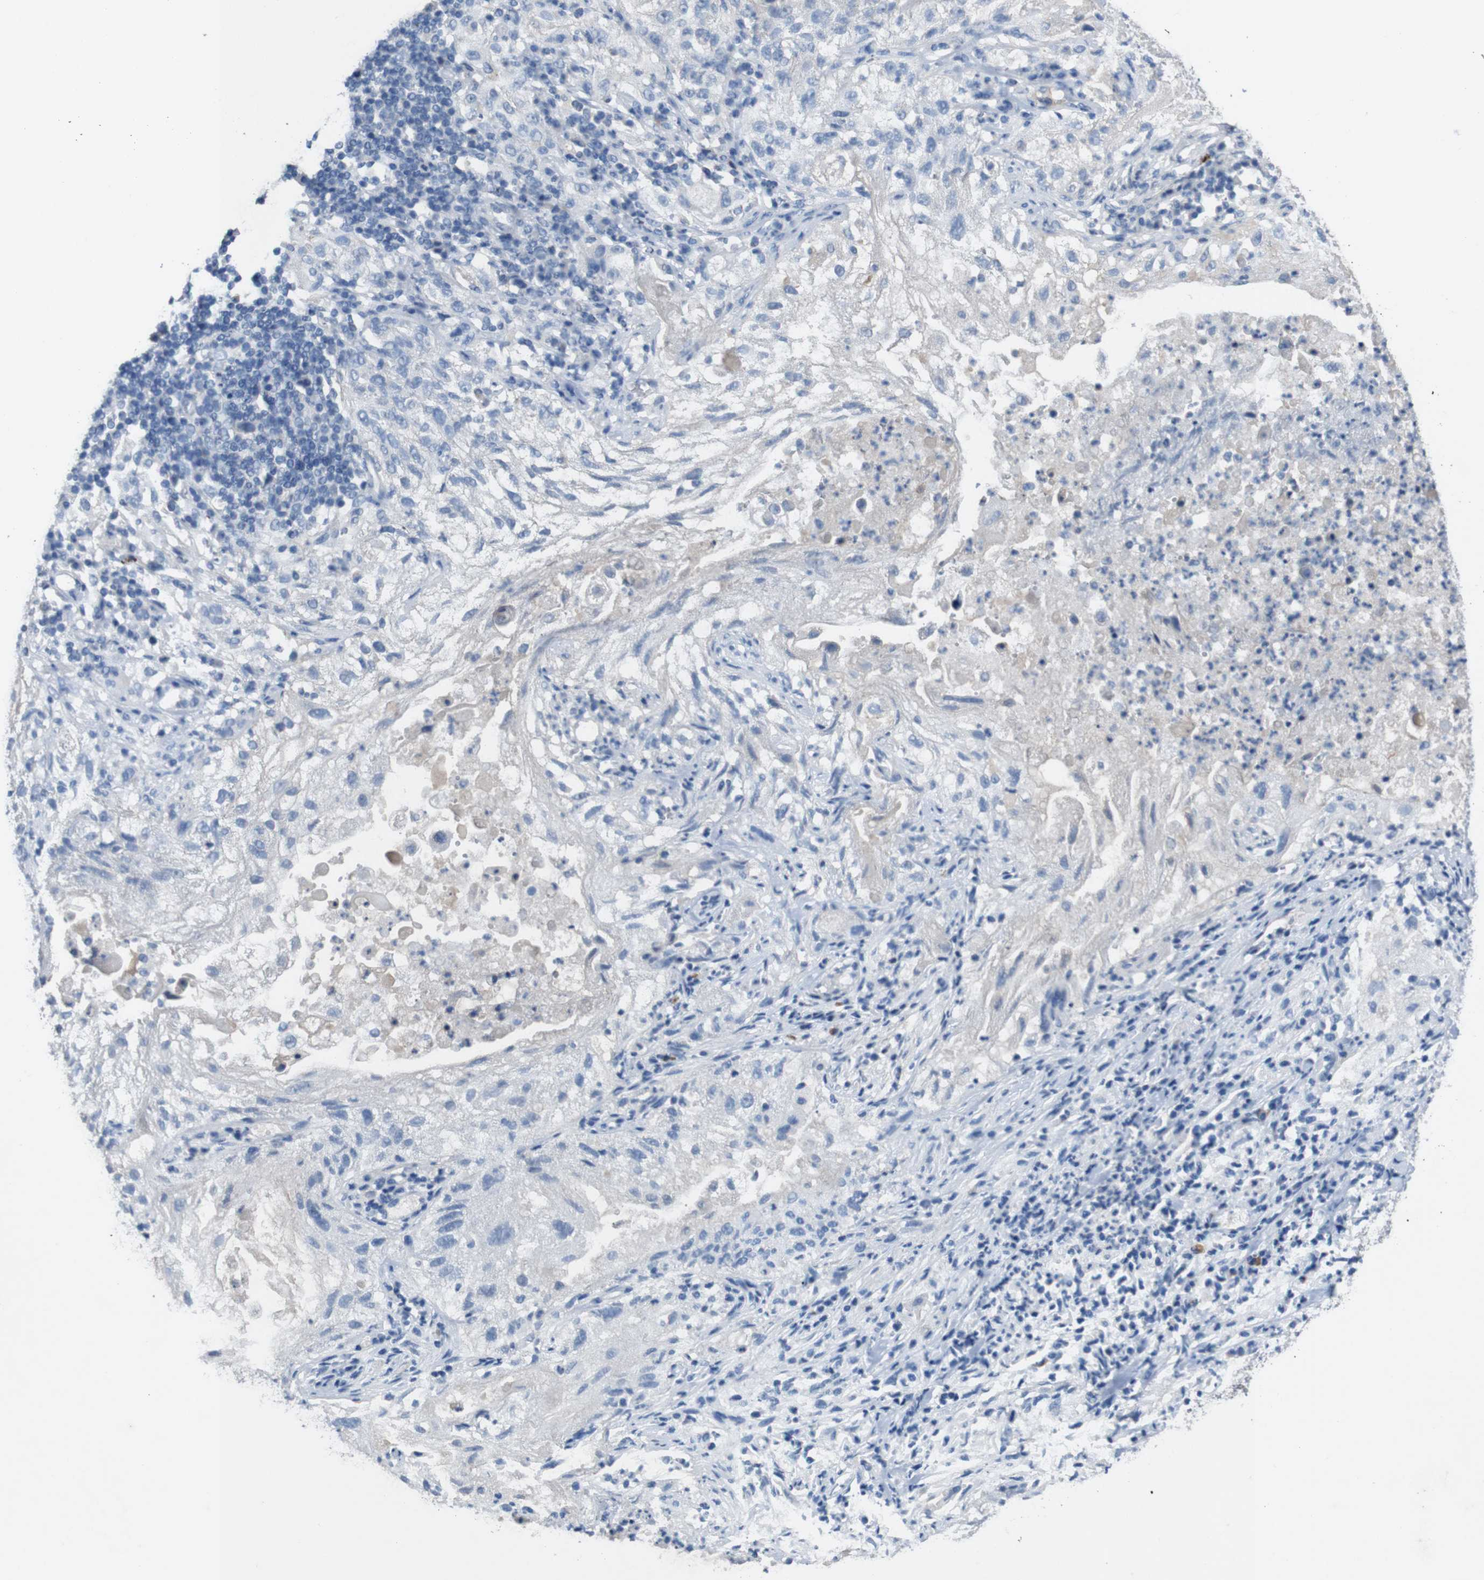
{"staining": {"intensity": "negative", "quantity": "none", "location": "none"}, "tissue": "lung cancer", "cell_type": "Tumor cells", "image_type": "cancer", "snomed": [{"axis": "morphology", "description": "Inflammation, NOS"}, {"axis": "morphology", "description": "Squamous cell carcinoma, NOS"}, {"axis": "topography", "description": "Lymph node"}, {"axis": "topography", "description": "Soft tissue"}, {"axis": "topography", "description": "Lung"}], "caption": "The immunohistochemistry photomicrograph has no significant staining in tumor cells of squamous cell carcinoma (lung) tissue. (DAB immunohistochemistry, high magnification).", "gene": "SLC2A8", "patient": {"sex": "male", "age": 66}}